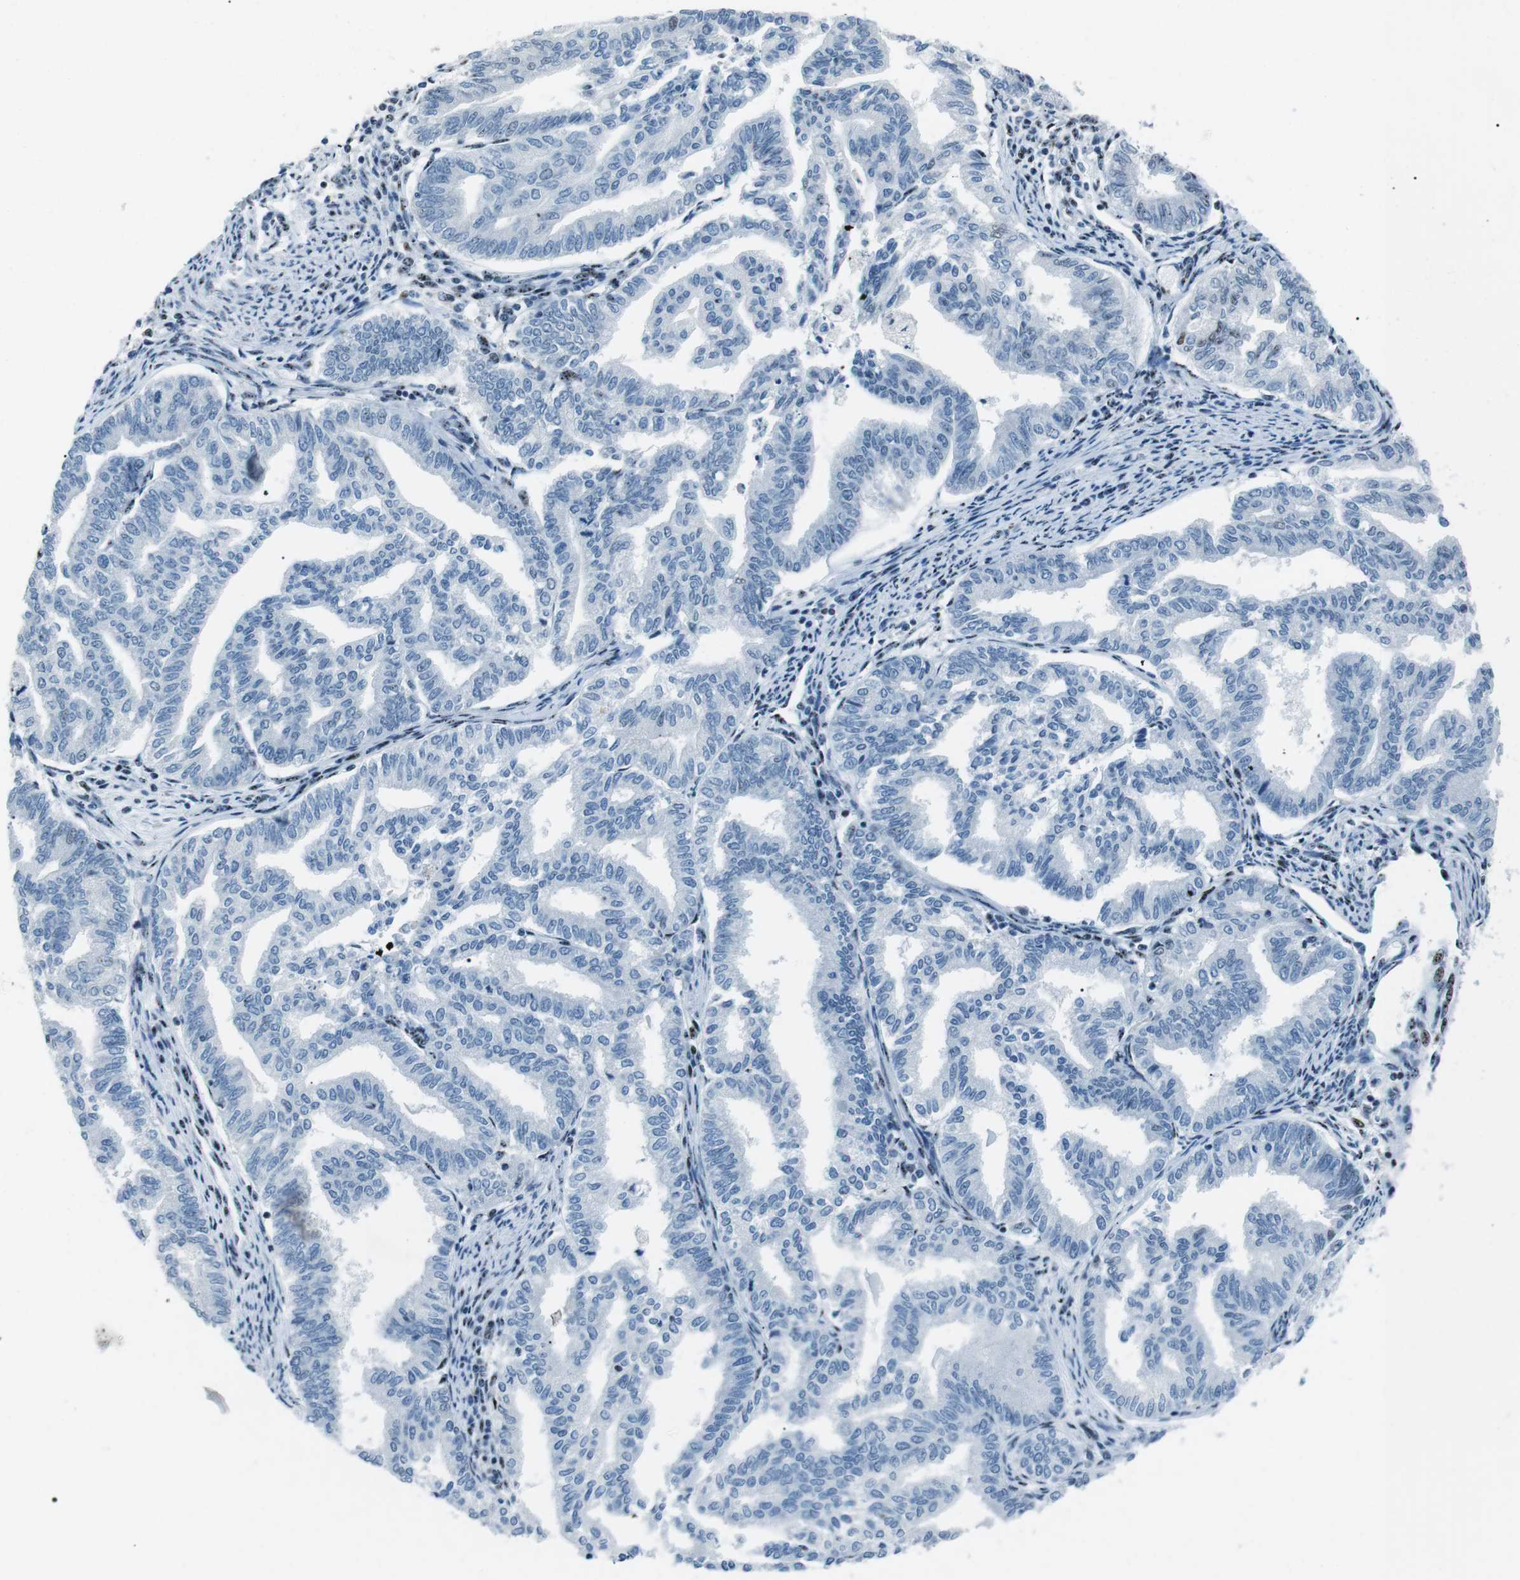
{"staining": {"intensity": "negative", "quantity": "none", "location": "none"}, "tissue": "endometrial cancer", "cell_type": "Tumor cells", "image_type": "cancer", "snomed": [{"axis": "morphology", "description": "Adenocarcinoma, NOS"}, {"axis": "topography", "description": "Endometrium"}], "caption": "There is no significant positivity in tumor cells of endometrial adenocarcinoma.", "gene": "PML", "patient": {"sex": "female", "age": 79}}